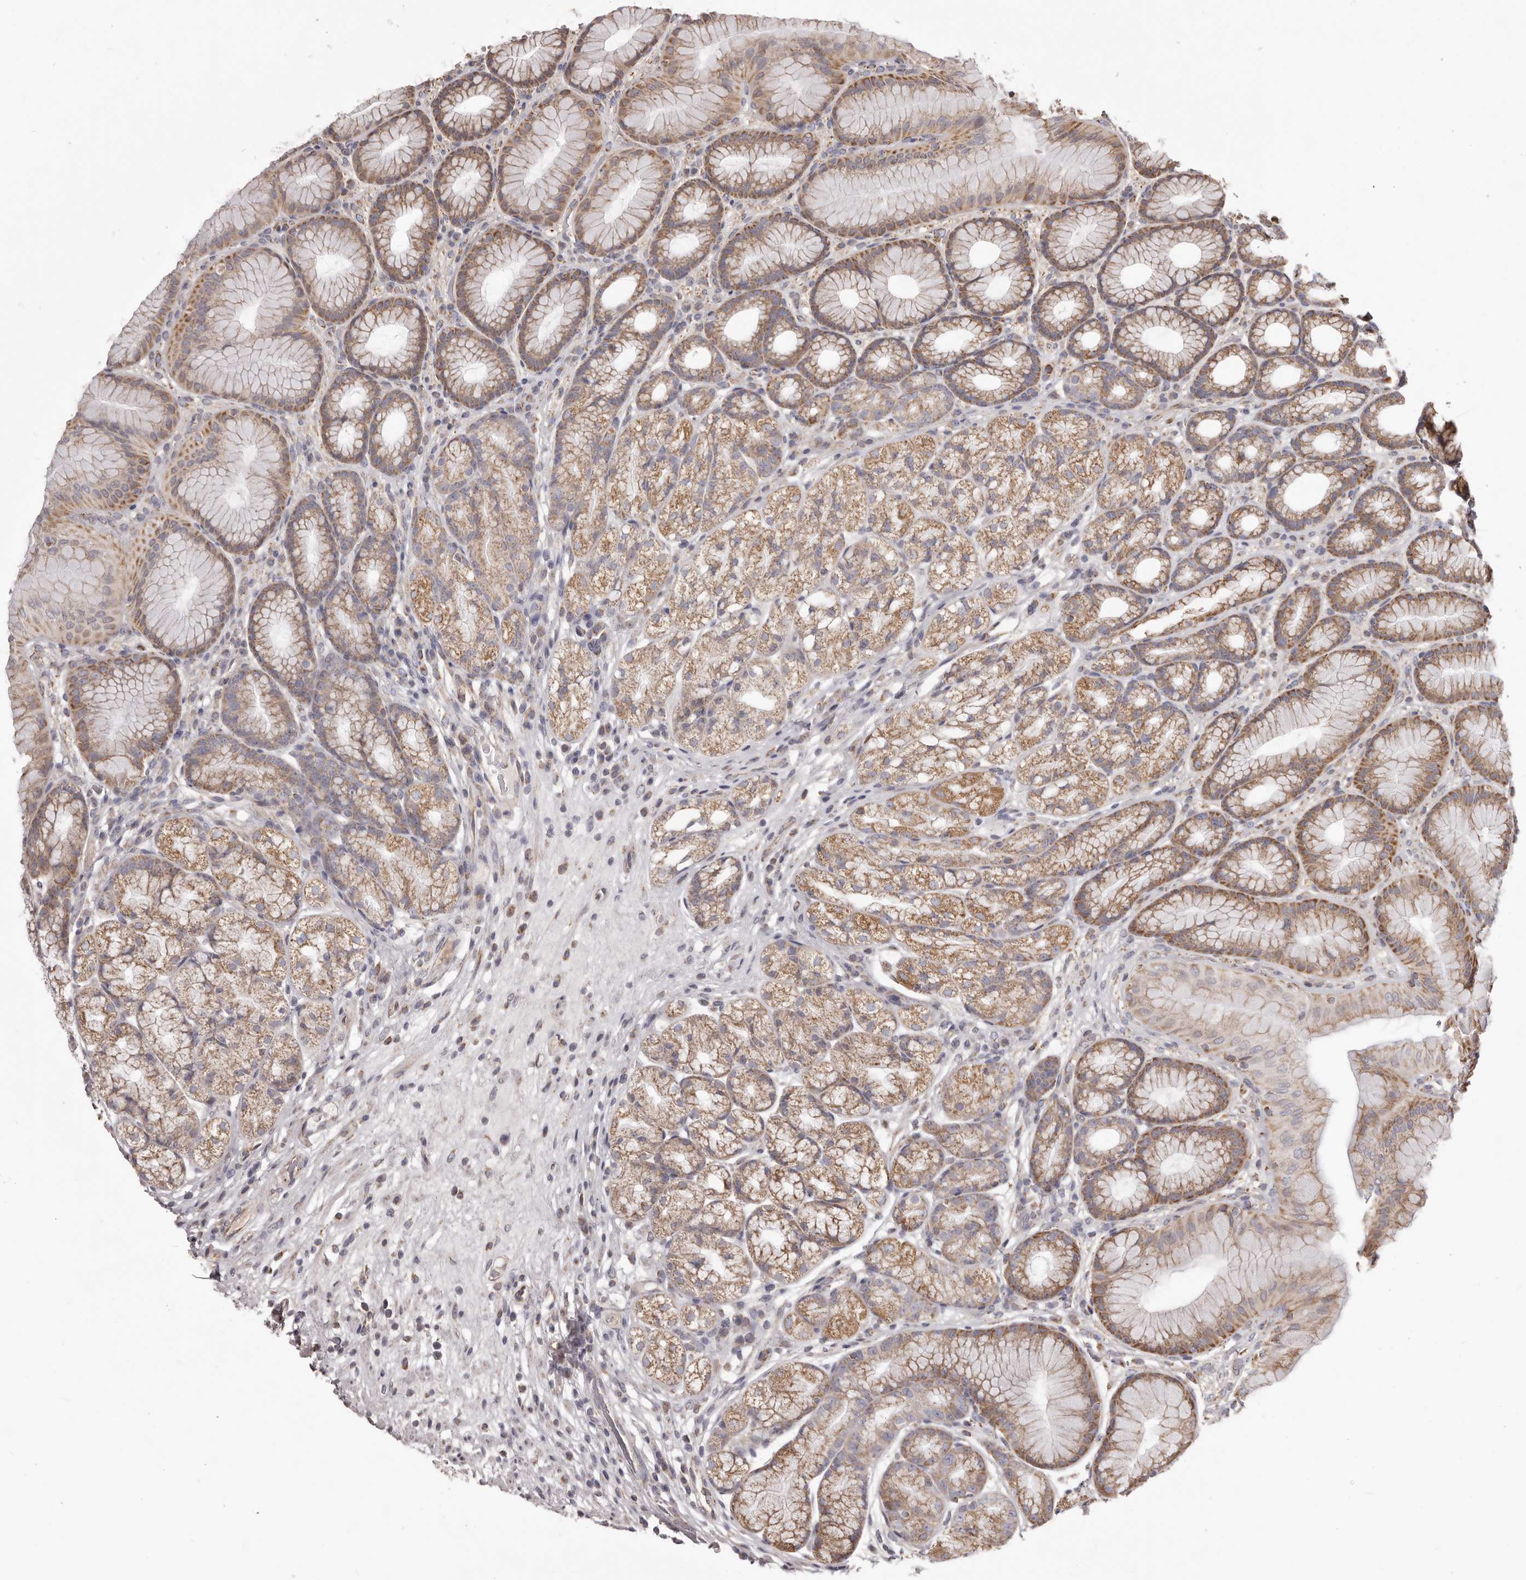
{"staining": {"intensity": "strong", "quantity": "25%-75%", "location": "cytoplasmic/membranous"}, "tissue": "stomach", "cell_type": "Glandular cells", "image_type": "normal", "snomed": [{"axis": "morphology", "description": "Normal tissue, NOS"}, {"axis": "topography", "description": "Stomach"}], "caption": "About 25%-75% of glandular cells in normal human stomach demonstrate strong cytoplasmic/membranous protein expression as visualized by brown immunohistochemical staining.", "gene": "CHRM2", "patient": {"sex": "male", "age": 57}}